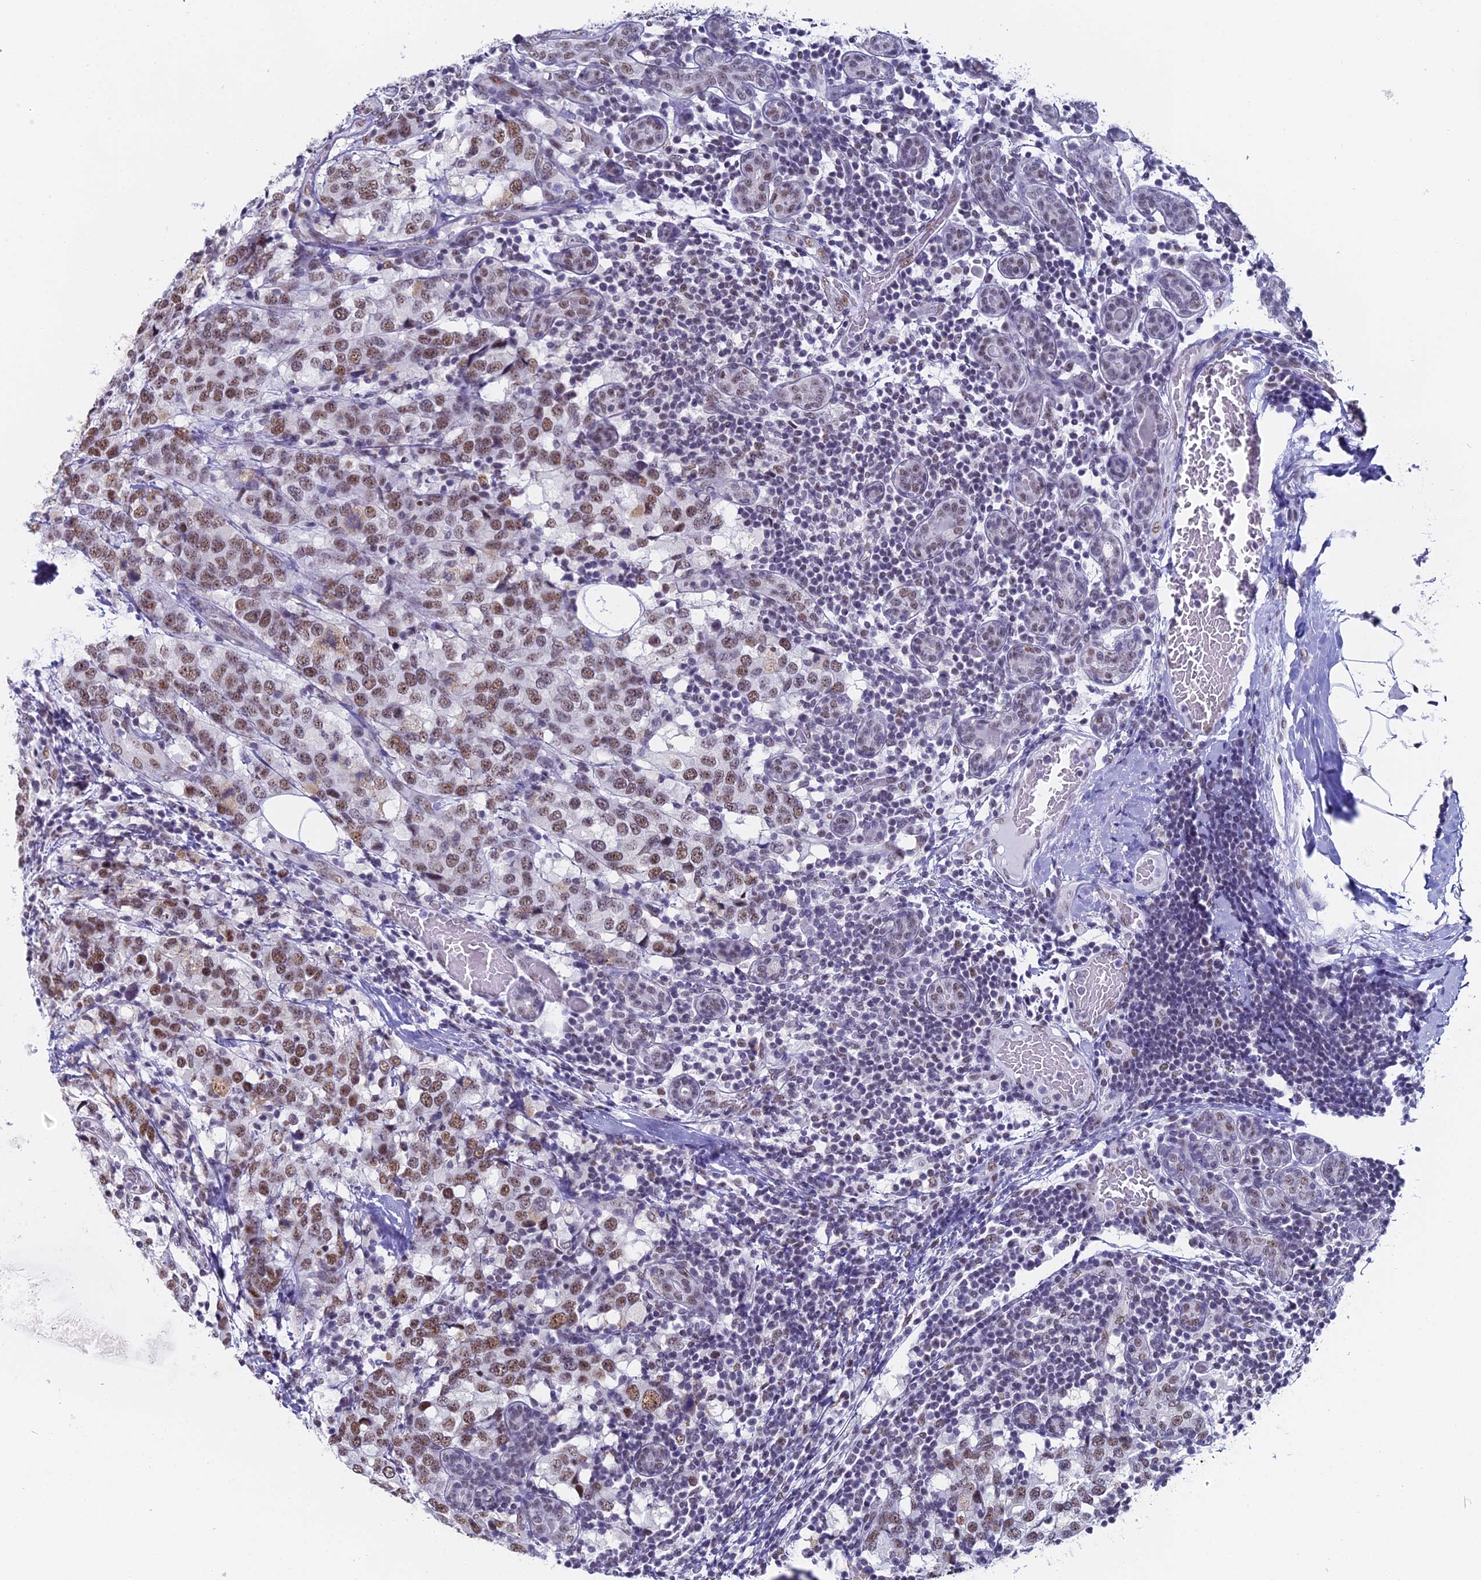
{"staining": {"intensity": "moderate", "quantity": ">75%", "location": "nuclear"}, "tissue": "breast cancer", "cell_type": "Tumor cells", "image_type": "cancer", "snomed": [{"axis": "morphology", "description": "Lobular carcinoma"}, {"axis": "topography", "description": "Breast"}], "caption": "Moderate nuclear protein positivity is seen in approximately >75% of tumor cells in breast lobular carcinoma.", "gene": "CD2BP2", "patient": {"sex": "female", "age": 59}}